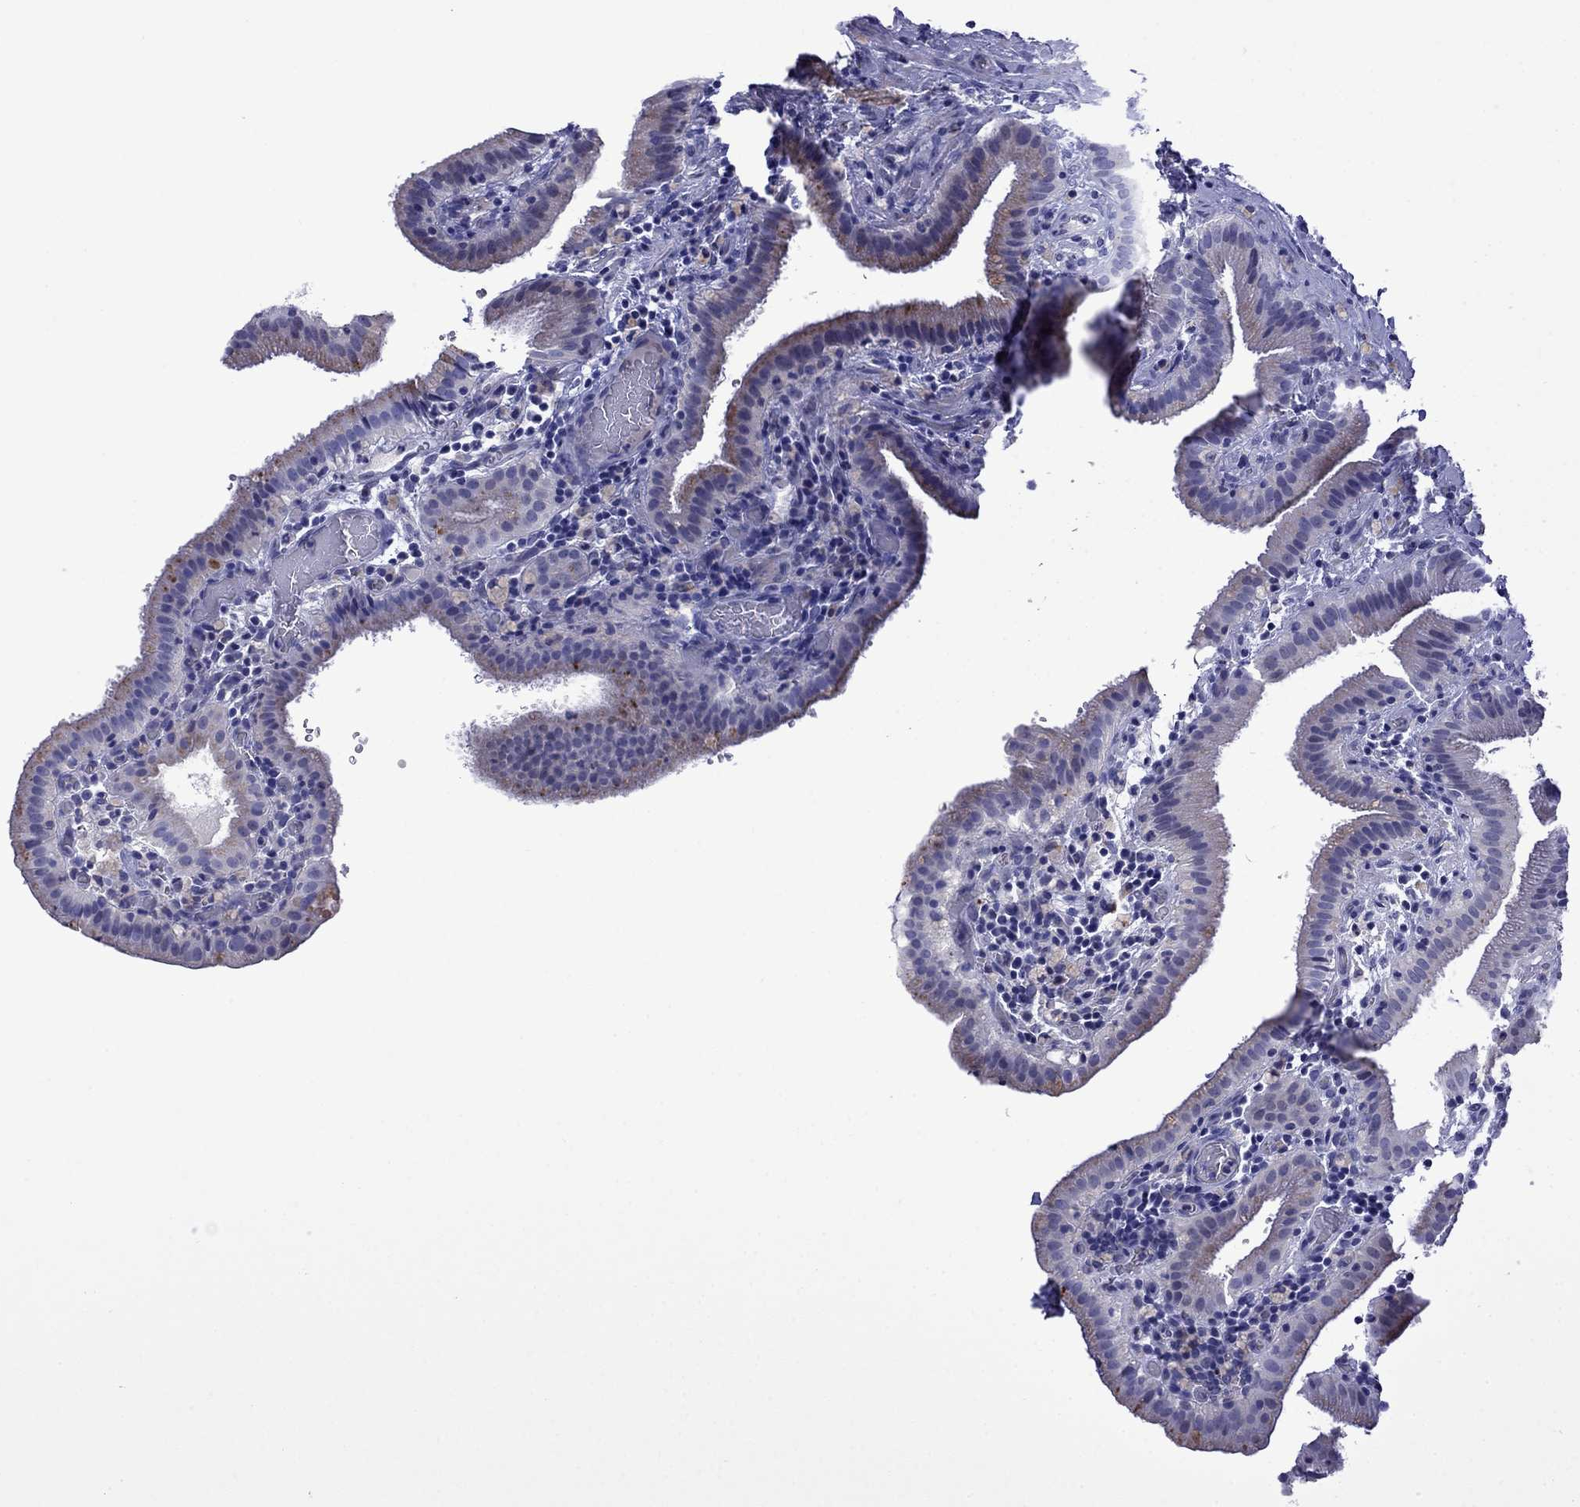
{"staining": {"intensity": "negative", "quantity": "none", "location": "none"}, "tissue": "gallbladder", "cell_type": "Glandular cells", "image_type": "normal", "snomed": [{"axis": "morphology", "description": "Normal tissue, NOS"}, {"axis": "topography", "description": "Gallbladder"}], "caption": "IHC image of normal human gallbladder stained for a protein (brown), which demonstrates no expression in glandular cells.", "gene": "STAR", "patient": {"sex": "male", "age": 62}}